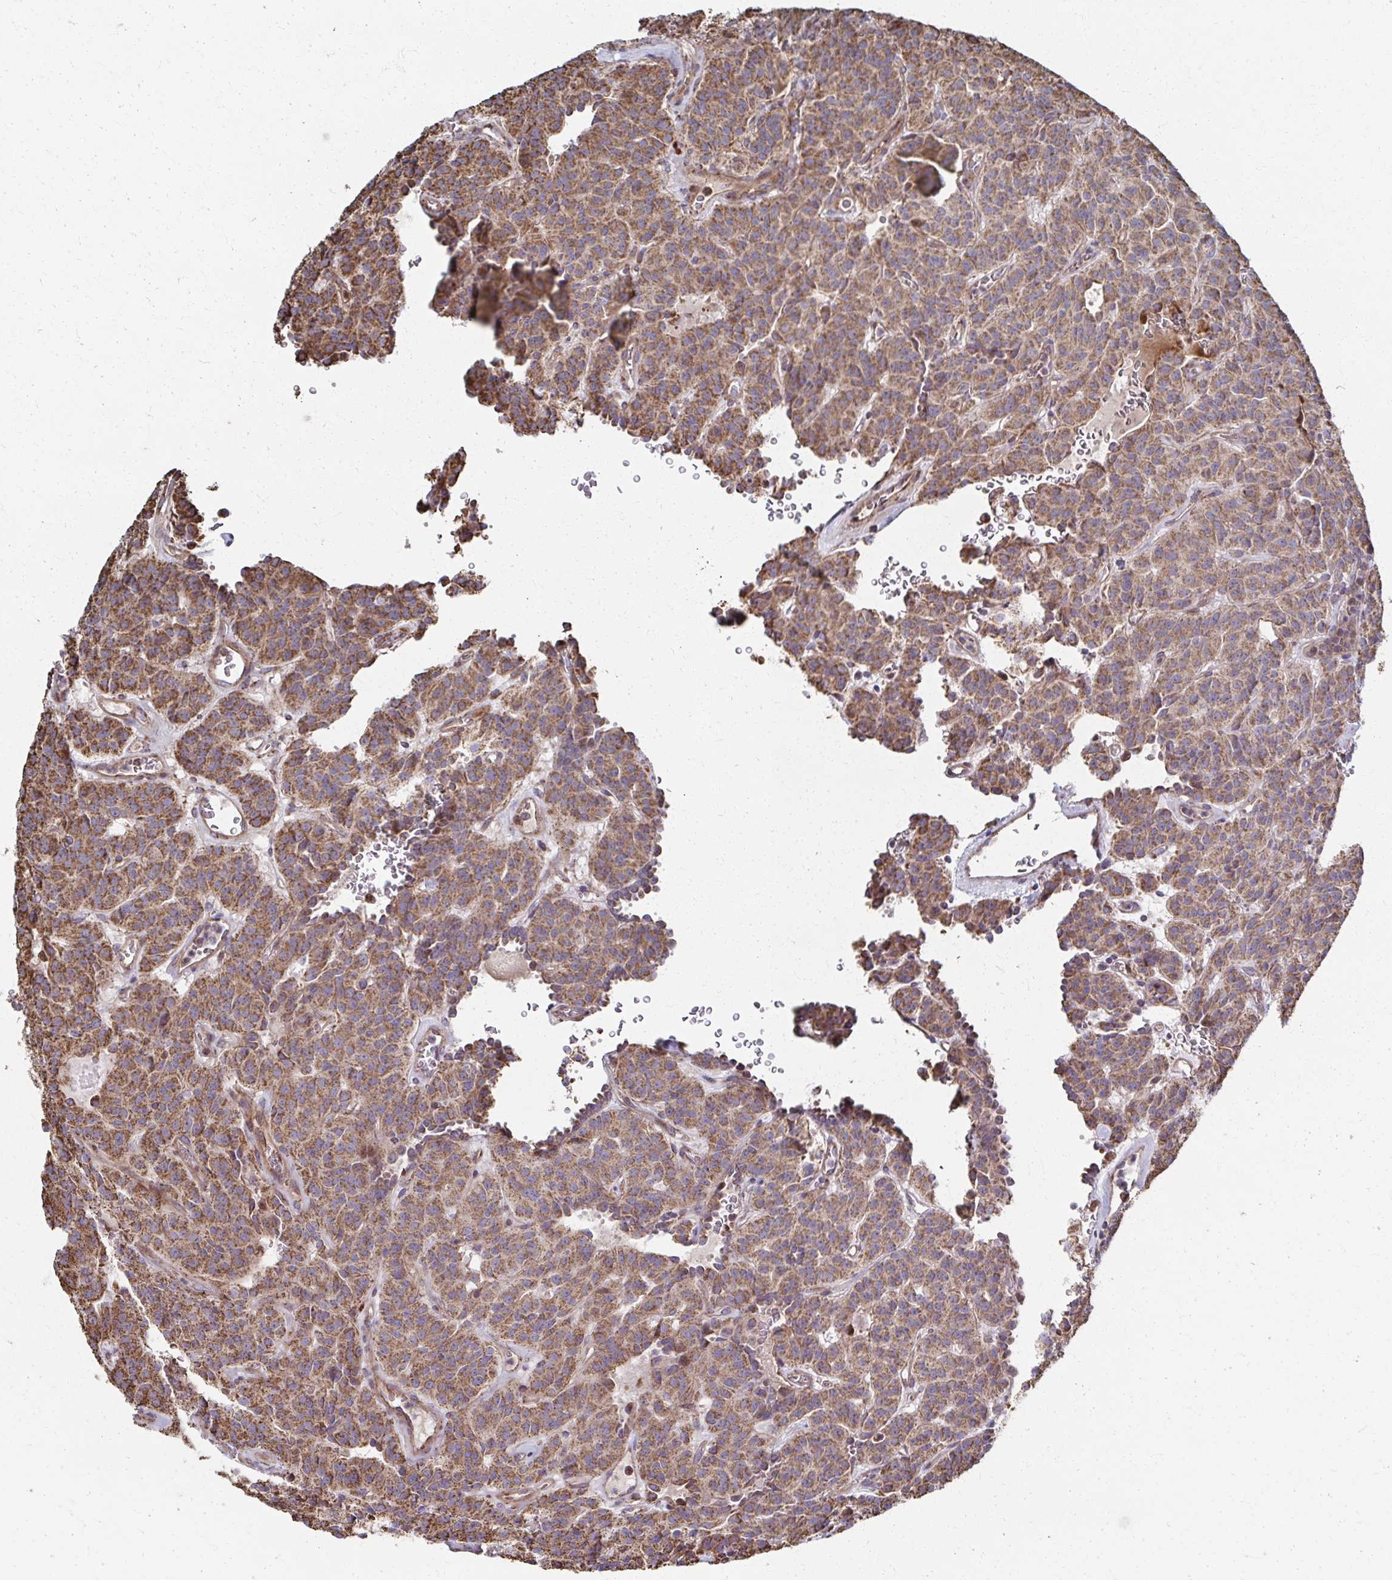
{"staining": {"intensity": "moderate", "quantity": ">75%", "location": "cytoplasmic/membranous"}, "tissue": "carcinoid", "cell_type": "Tumor cells", "image_type": "cancer", "snomed": [{"axis": "morphology", "description": "Carcinoid, malignant, NOS"}, {"axis": "topography", "description": "Lung"}], "caption": "This micrograph displays immunohistochemistry staining of human carcinoid, with medium moderate cytoplasmic/membranous expression in approximately >75% of tumor cells.", "gene": "SAT1", "patient": {"sex": "female", "age": 61}}